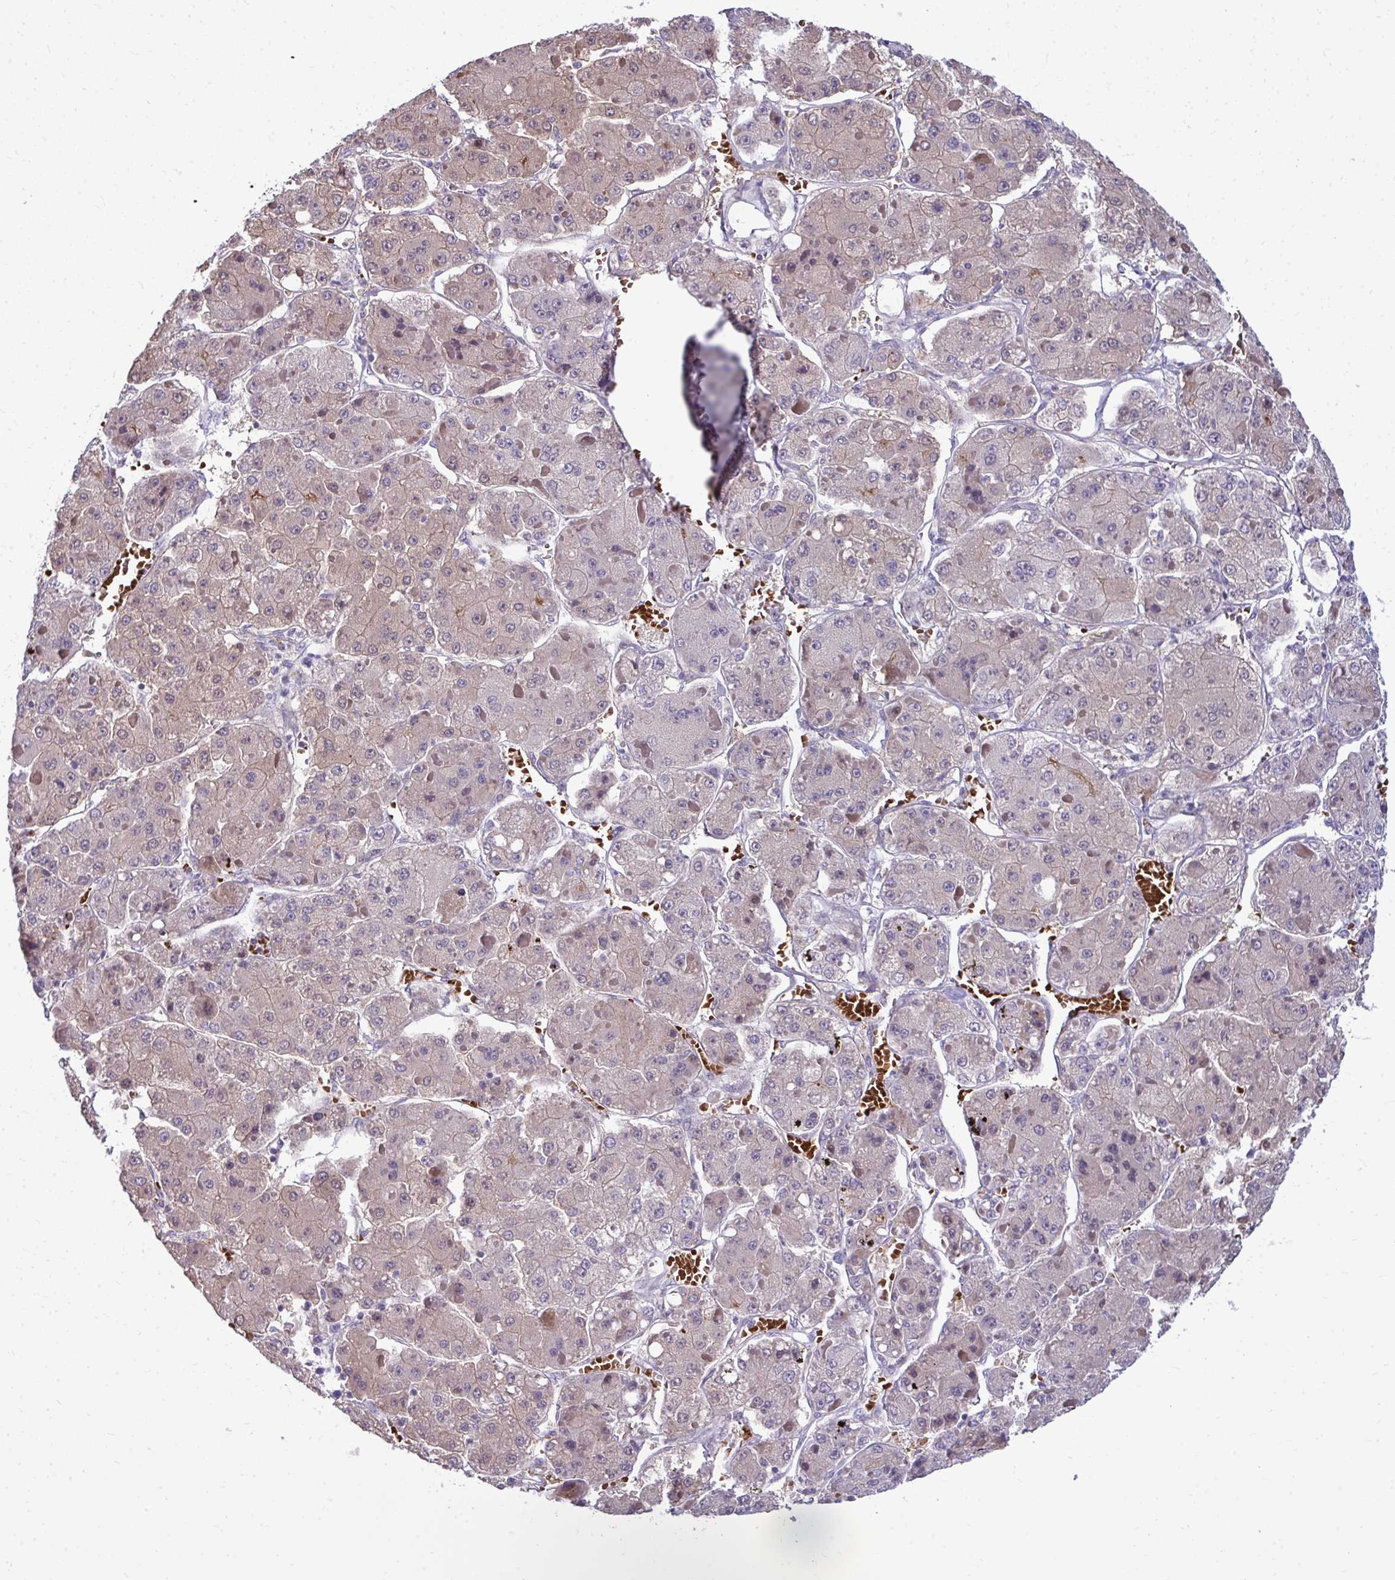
{"staining": {"intensity": "weak", "quantity": "<25%", "location": "cytoplasmic/membranous"}, "tissue": "liver cancer", "cell_type": "Tumor cells", "image_type": "cancer", "snomed": [{"axis": "morphology", "description": "Carcinoma, Hepatocellular, NOS"}, {"axis": "topography", "description": "Liver"}], "caption": "Immunohistochemistry (IHC) image of neoplastic tissue: liver hepatocellular carcinoma stained with DAB reveals no significant protein expression in tumor cells.", "gene": "SLC14A1", "patient": {"sex": "female", "age": 73}}